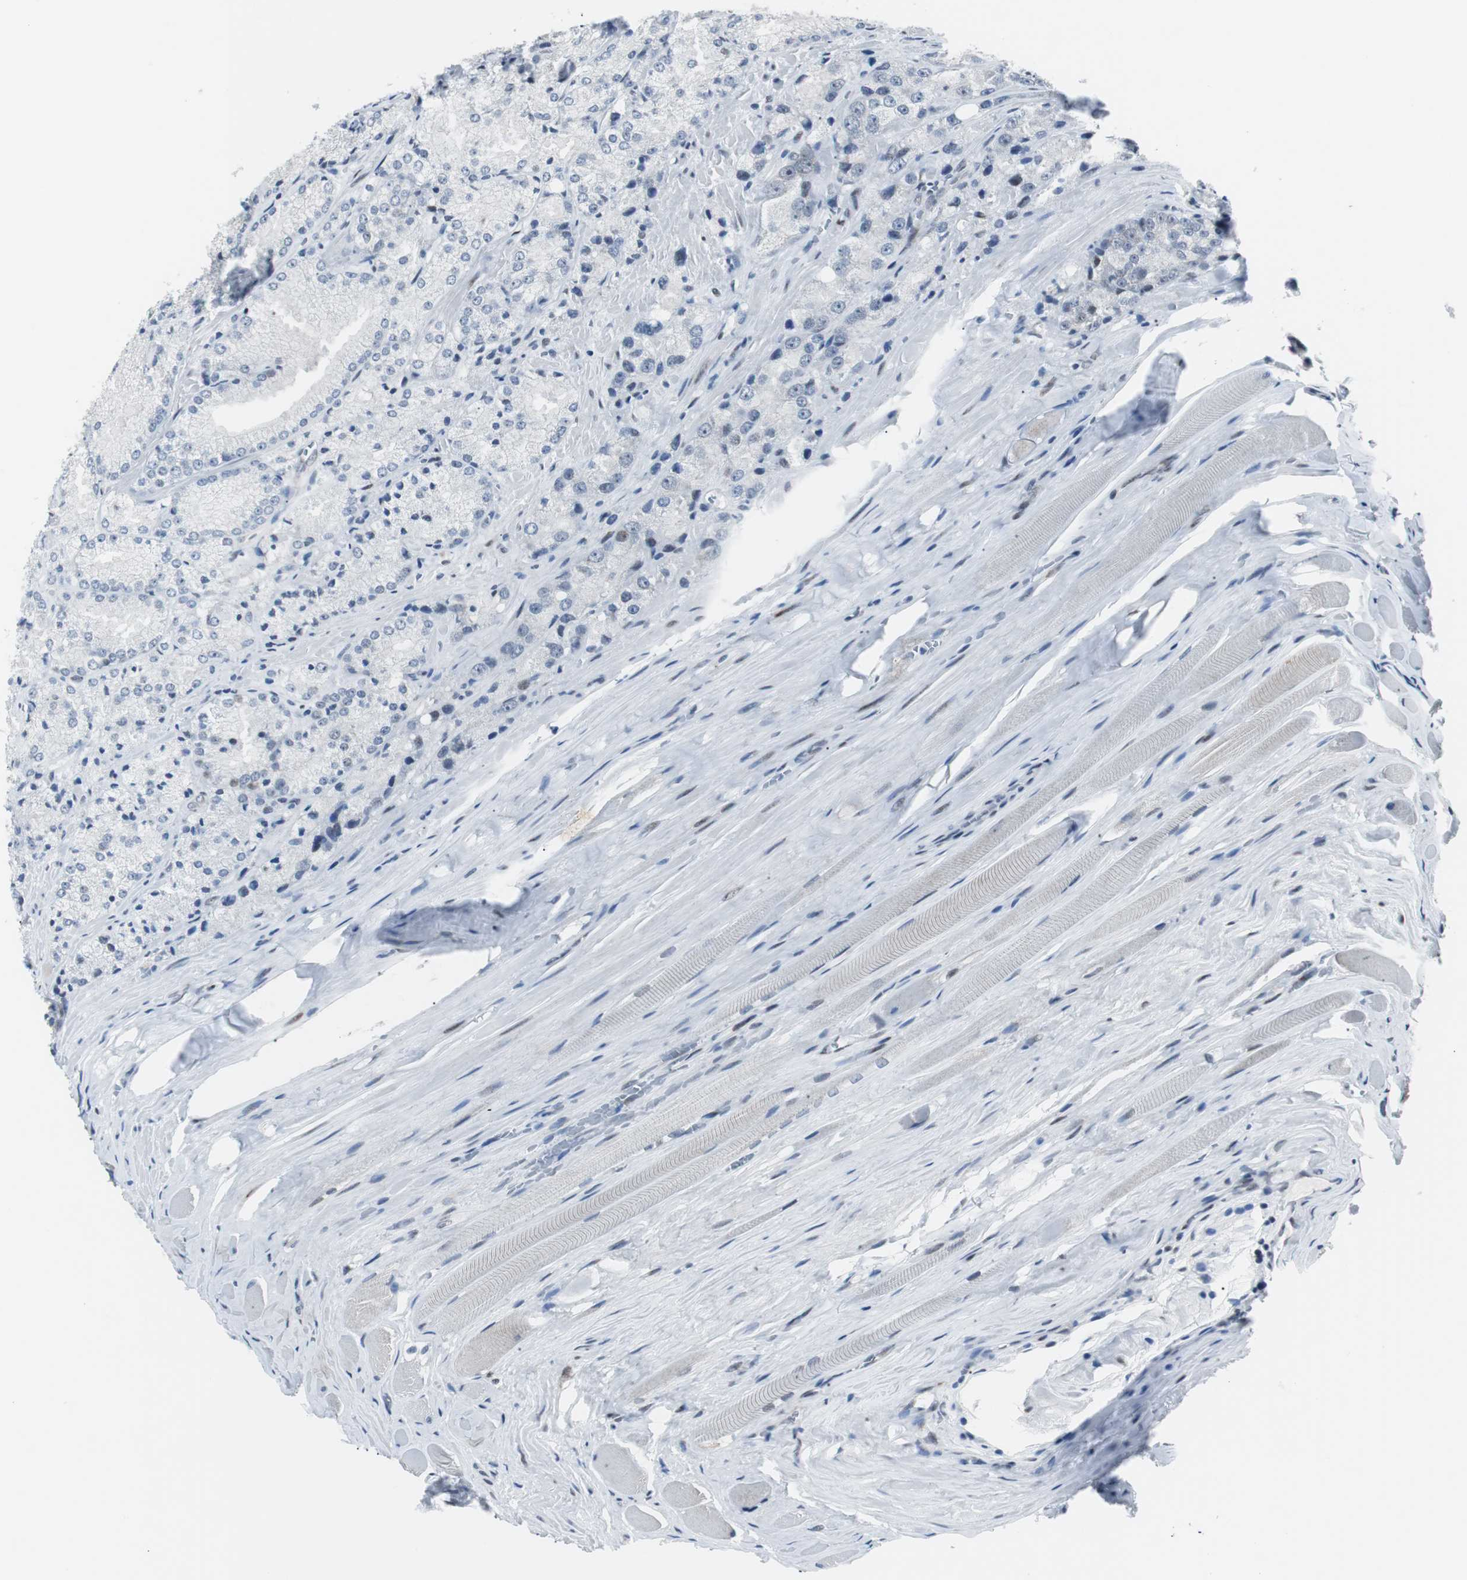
{"staining": {"intensity": "negative", "quantity": "none", "location": "none"}, "tissue": "prostate cancer", "cell_type": "Tumor cells", "image_type": "cancer", "snomed": [{"axis": "morphology", "description": "Adenocarcinoma, Low grade"}, {"axis": "topography", "description": "Prostate"}], "caption": "DAB (3,3'-diaminobenzidine) immunohistochemical staining of human low-grade adenocarcinoma (prostate) exhibits no significant positivity in tumor cells.", "gene": "MTA1", "patient": {"sex": "male", "age": 64}}